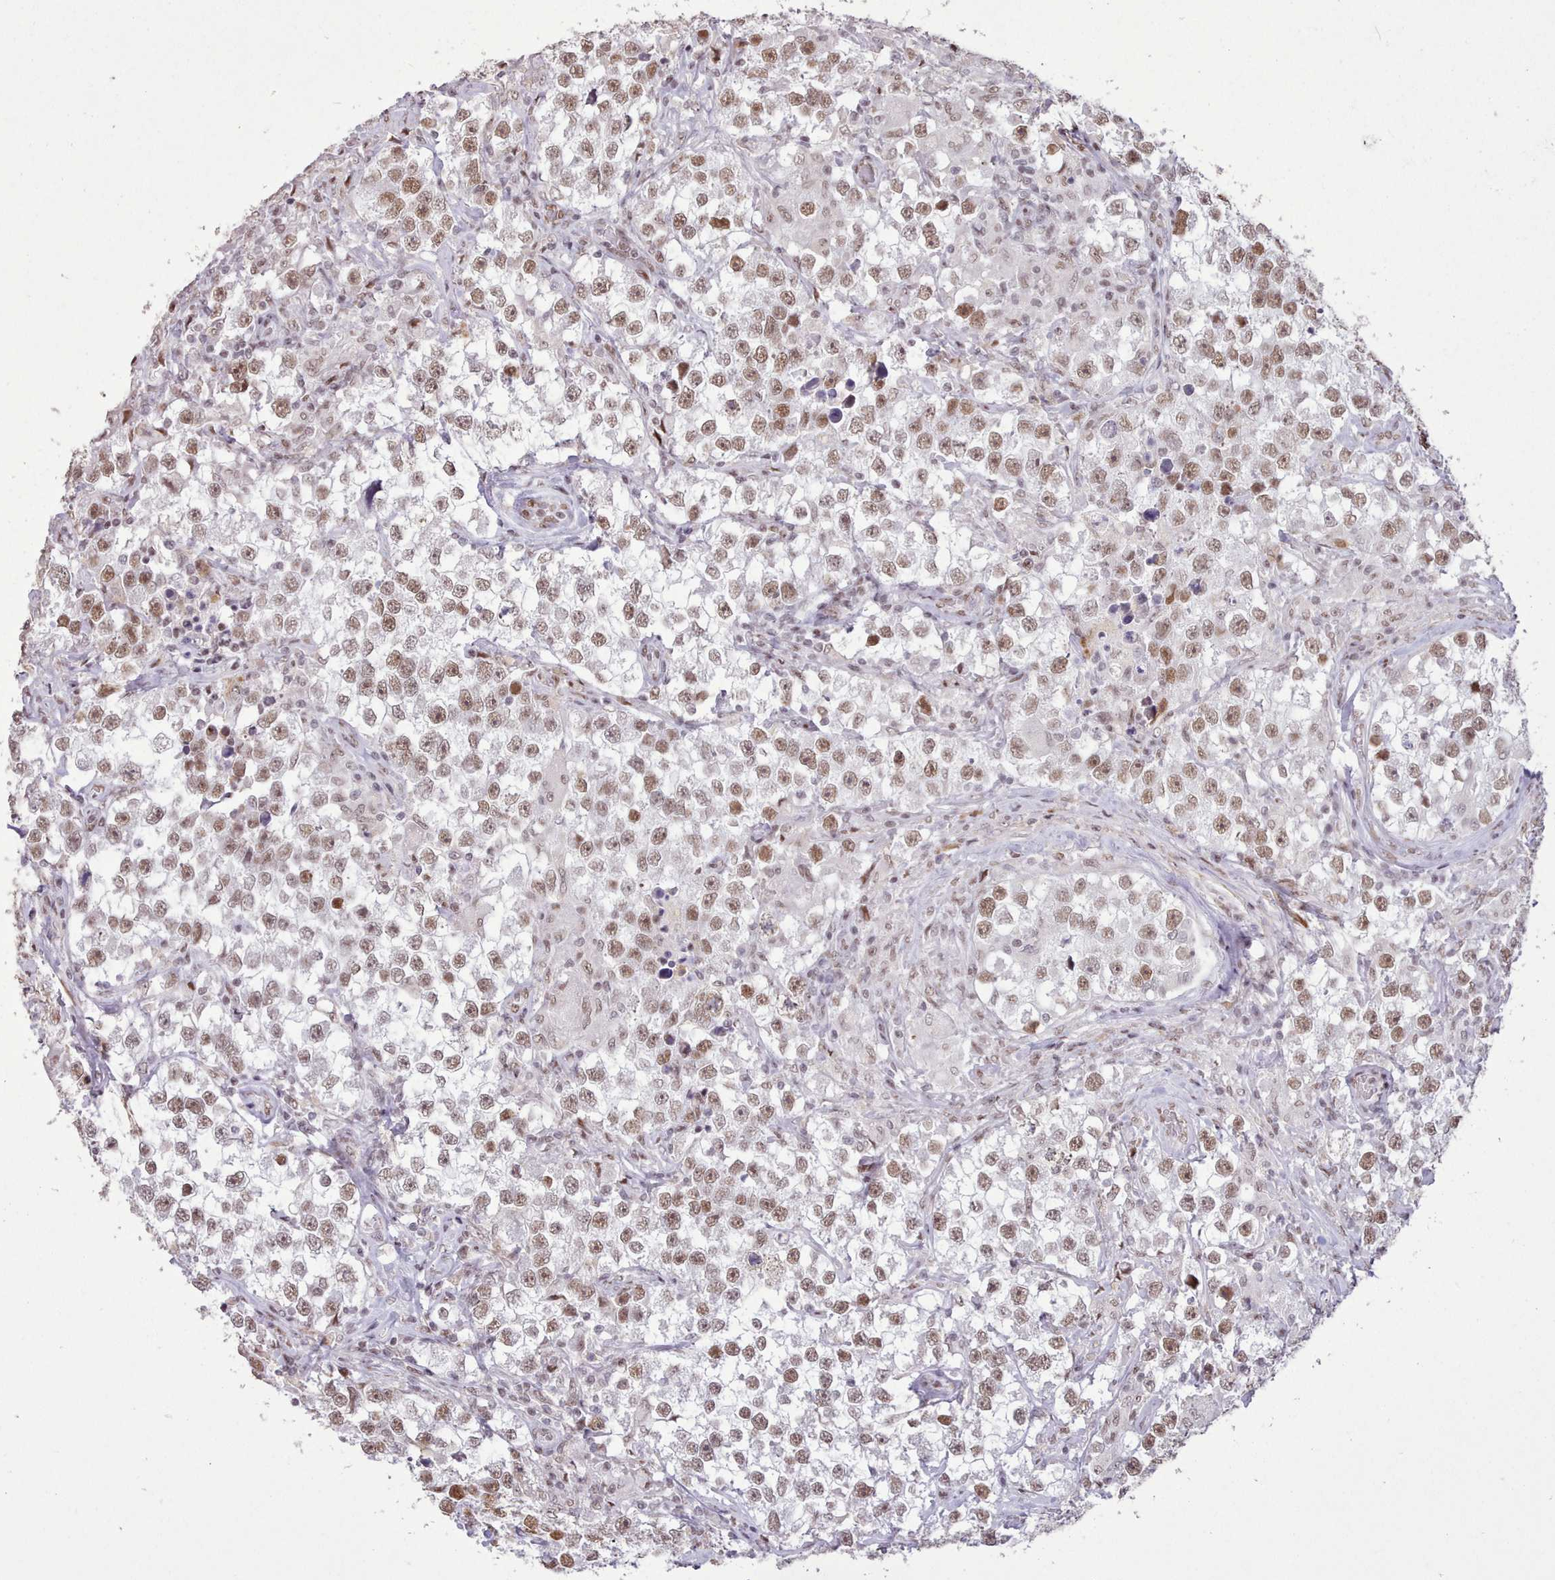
{"staining": {"intensity": "moderate", "quantity": ">75%", "location": "nuclear"}, "tissue": "testis cancer", "cell_type": "Tumor cells", "image_type": "cancer", "snomed": [{"axis": "morphology", "description": "Seminoma, NOS"}, {"axis": "topography", "description": "Testis"}], "caption": "Immunohistochemical staining of testis cancer demonstrates medium levels of moderate nuclear protein staining in about >75% of tumor cells.", "gene": "TAF15", "patient": {"sex": "male", "age": 46}}